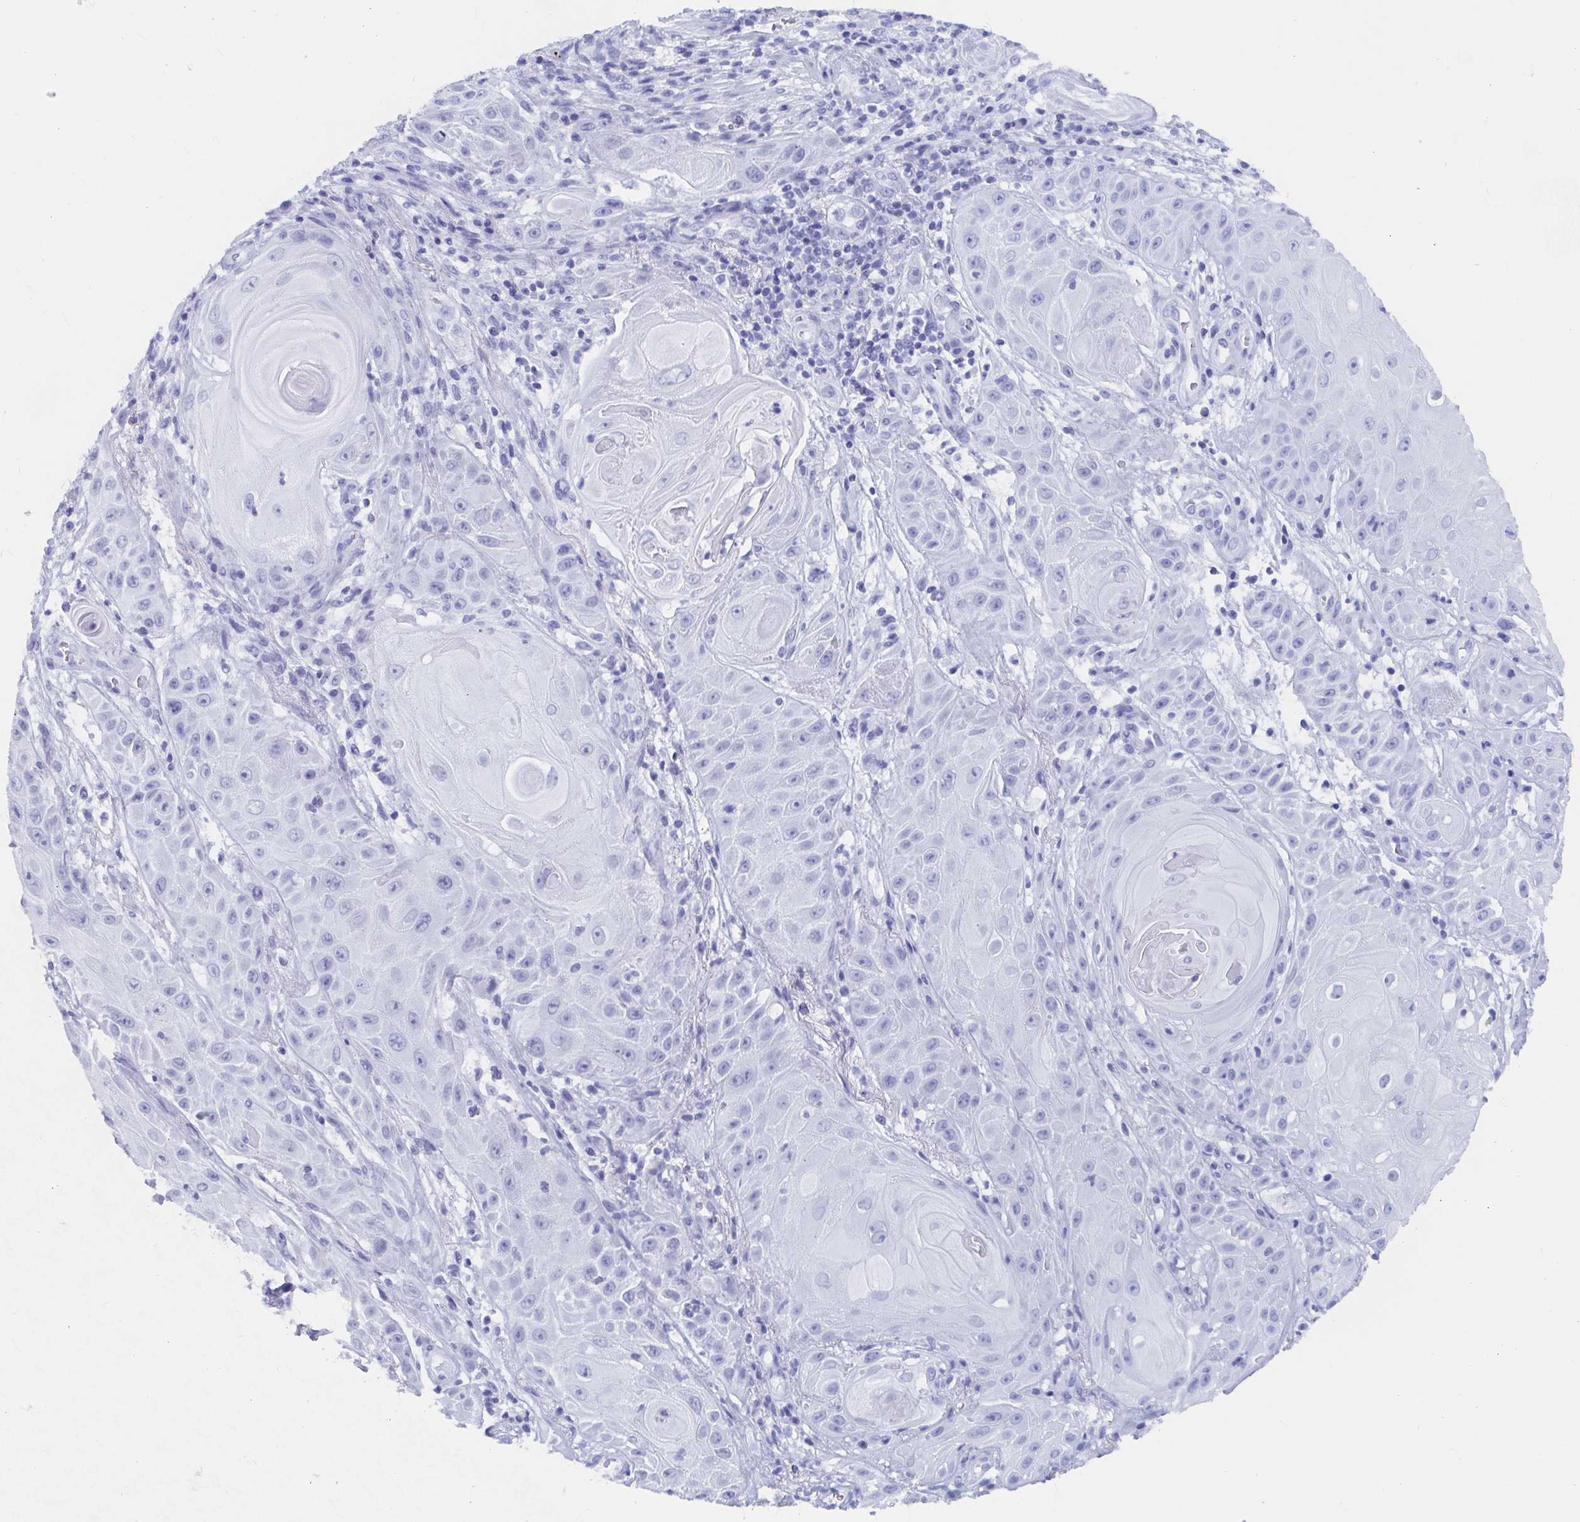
{"staining": {"intensity": "negative", "quantity": "none", "location": "none"}, "tissue": "skin cancer", "cell_type": "Tumor cells", "image_type": "cancer", "snomed": [{"axis": "morphology", "description": "Squamous cell carcinoma, NOS"}, {"axis": "topography", "description": "Skin"}], "caption": "The micrograph shows no staining of tumor cells in skin cancer (squamous cell carcinoma).", "gene": "HDGFL1", "patient": {"sex": "male", "age": 62}}